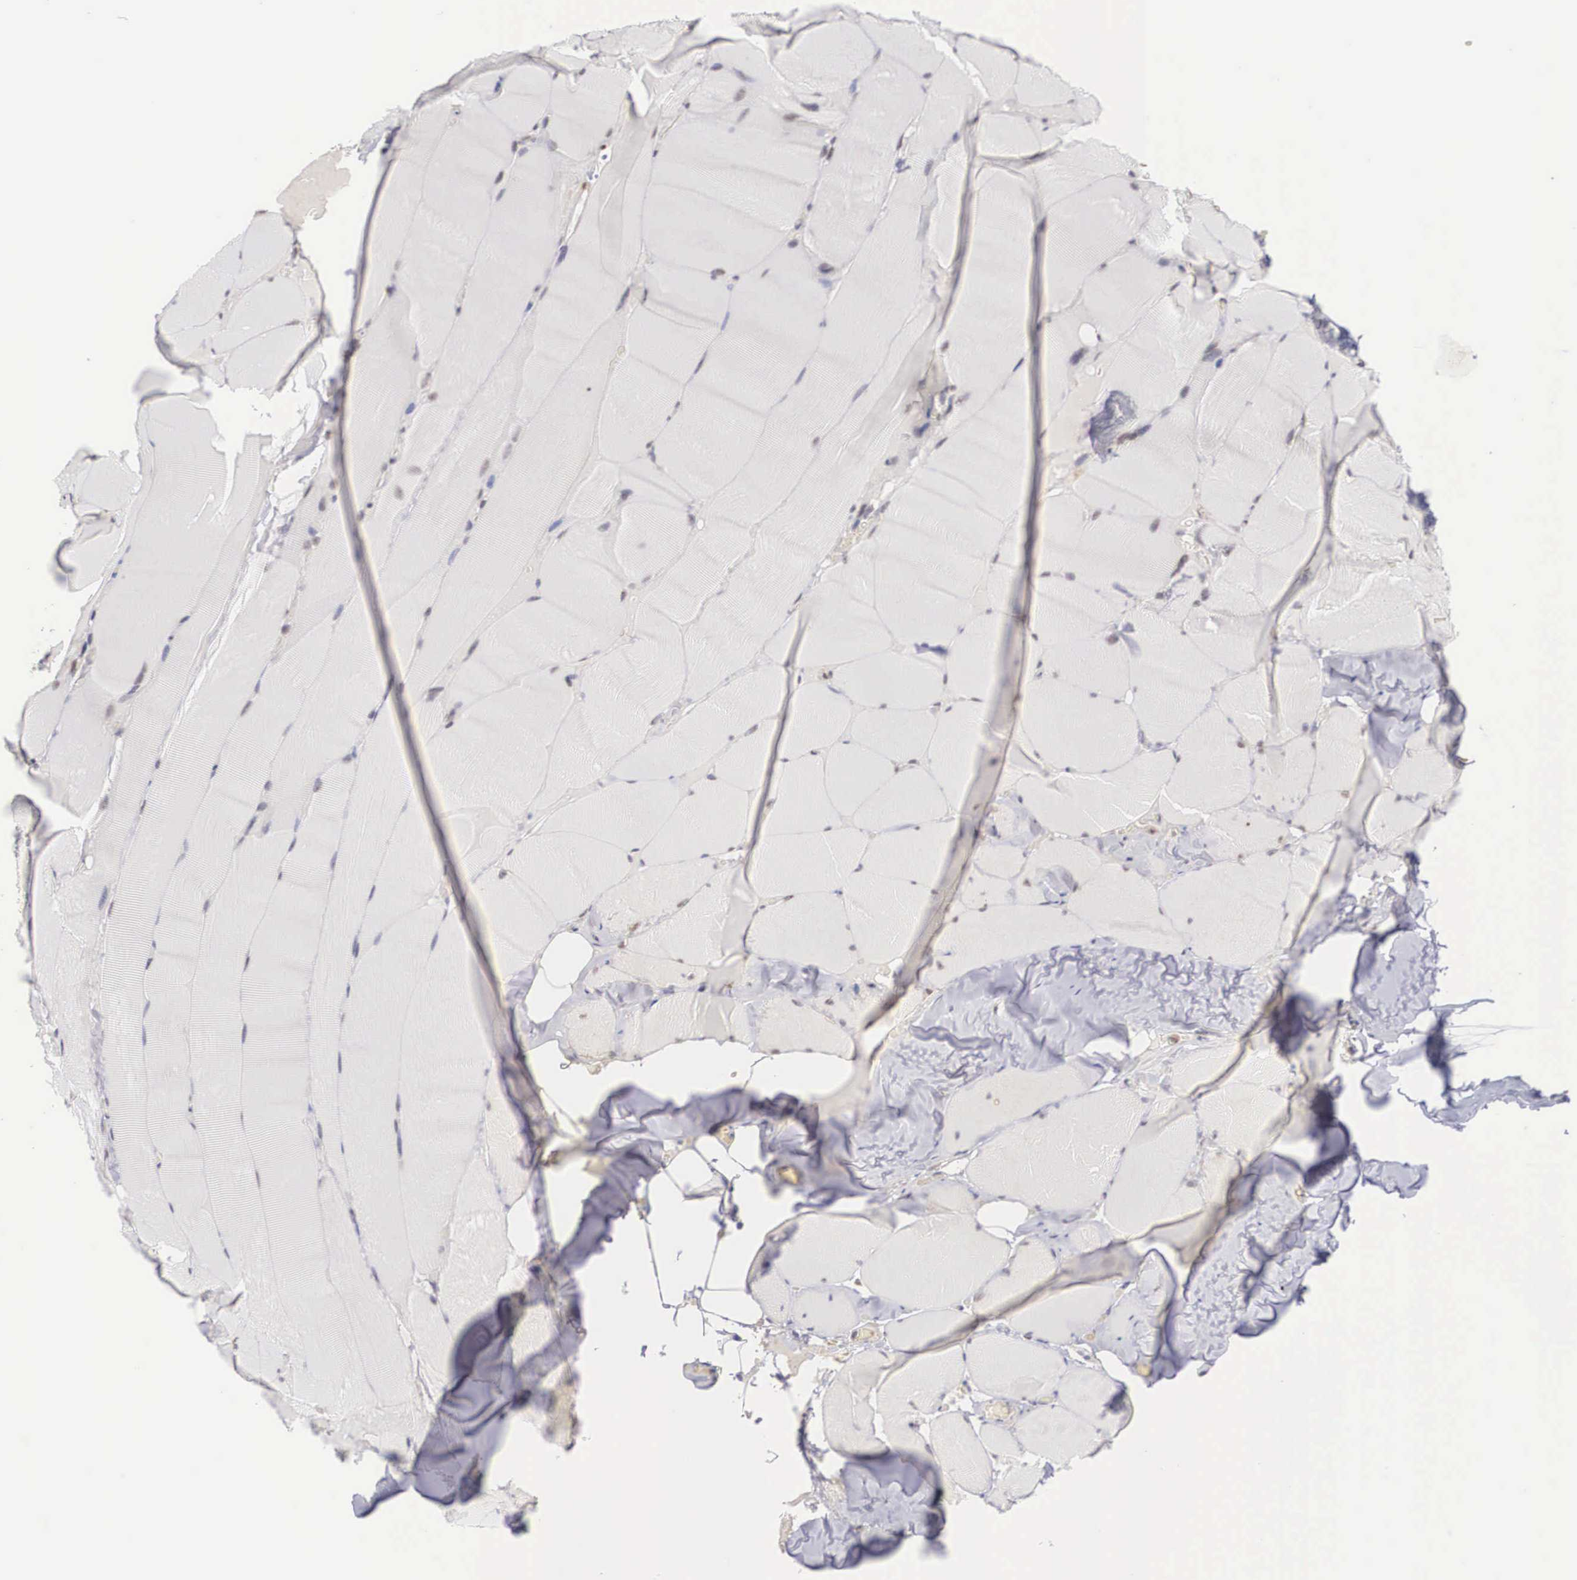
{"staining": {"intensity": "negative", "quantity": "none", "location": "none"}, "tissue": "skeletal muscle", "cell_type": "Myocytes", "image_type": "normal", "snomed": [{"axis": "morphology", "description": "Normal tissue, NOS"}, {"axis": "topography", "description": "Skeletal muscle"}], "caption": "A micrograph of skeletal muscle stained for a protein demonstrates no brown staining in myocytes. (Brightfield microscopy of DAB immunohistochemistry (IHC) at high magnification).", "gene": "NR4A2", "patient": {"sex": "male", "age": 71}}